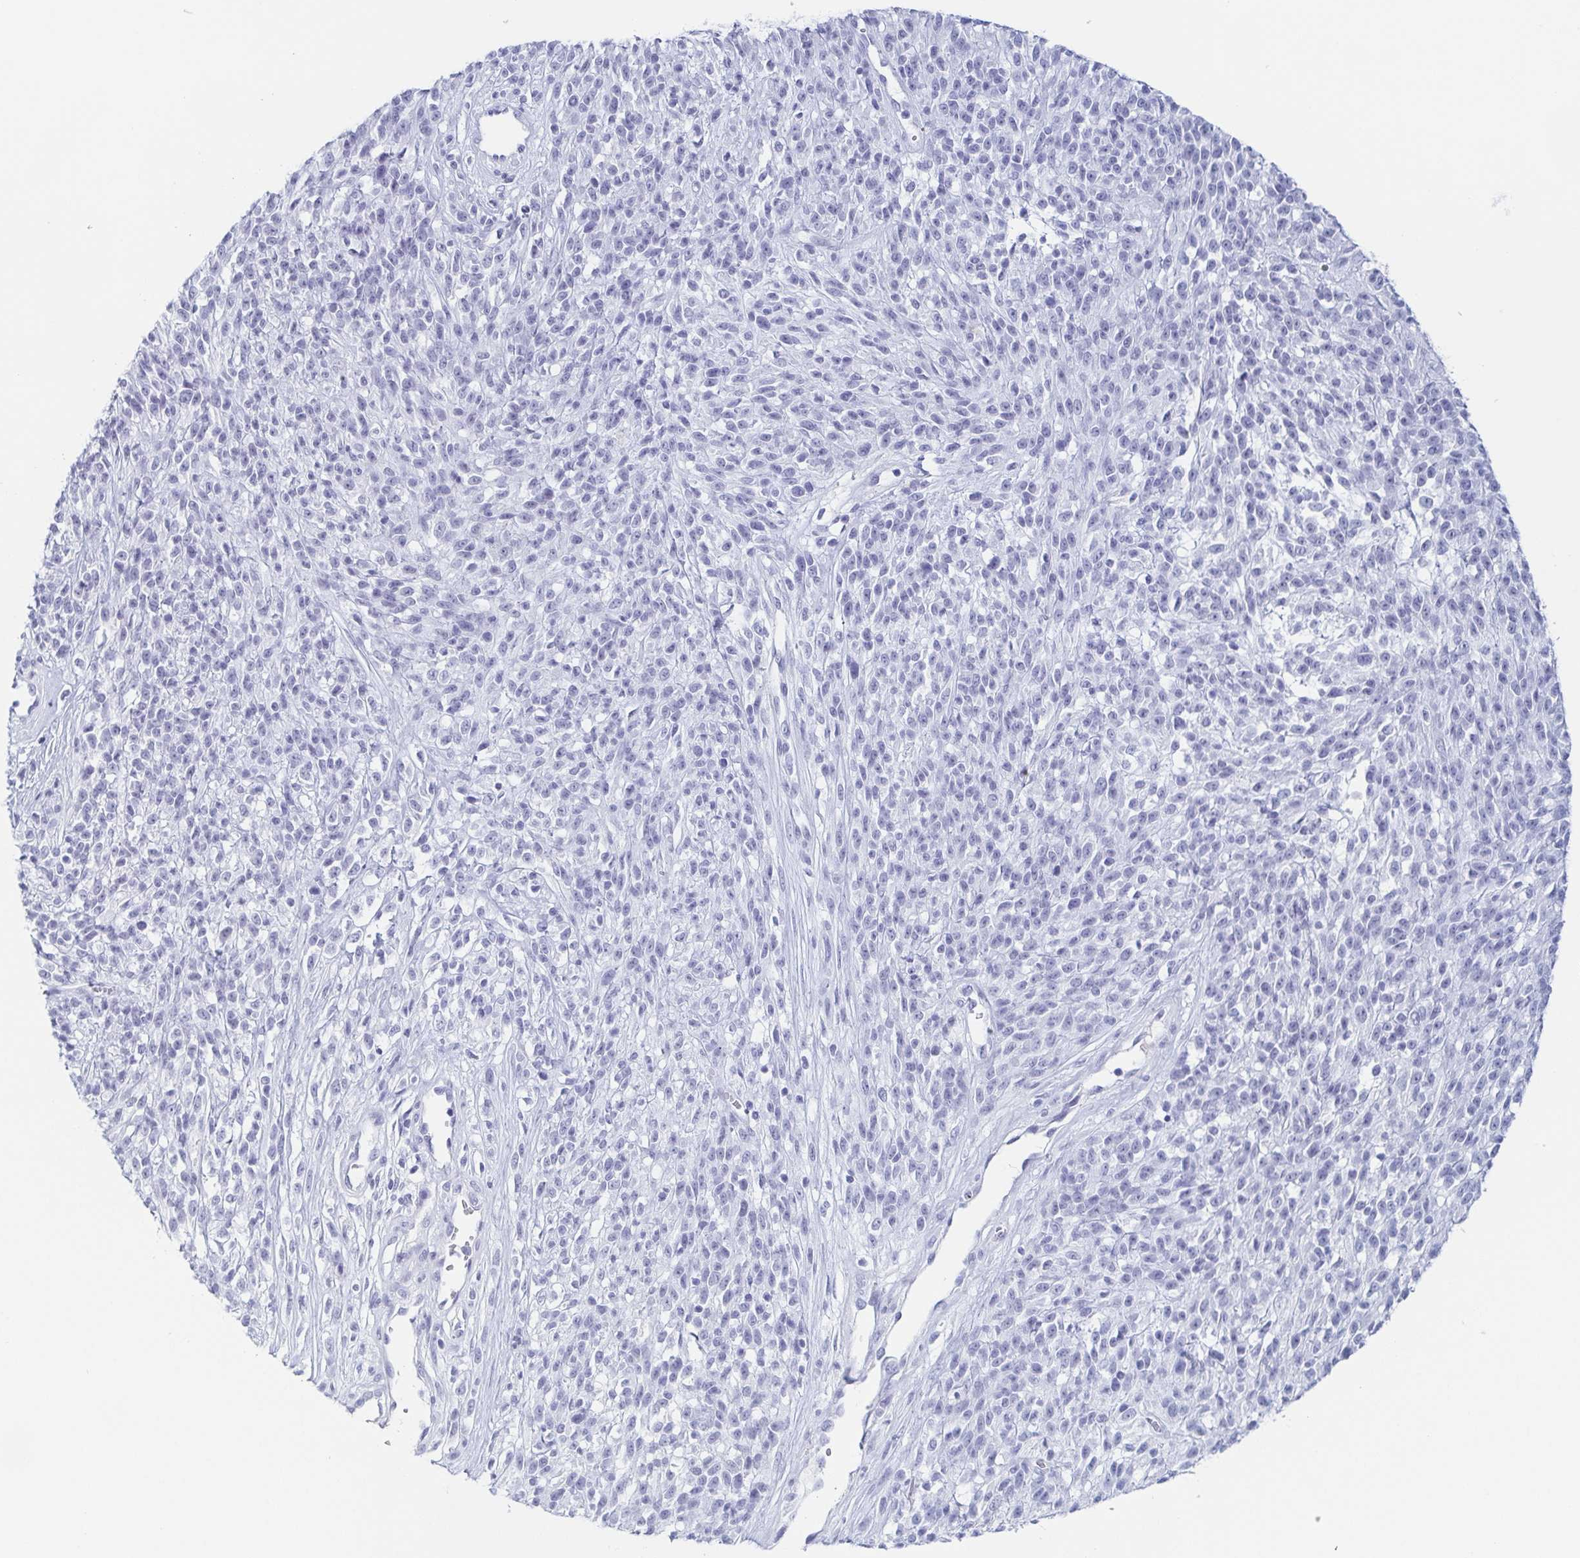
{"staining": {"intensity": "negative", "quantity": "none", "location": "none"}, "tissue": "melanoma", "cell_type": "Tumor cells", "image_type": "cancer", "snomed": [{"axis": "morphology", "description": "Malignant melanoma, NOS"}, {"axis": "topography", "description": "Skin"}, {"axis": "topography", "description": "Skin of trunk"}], "caption": "Tumor cells show no significant protein positivity in melanoma.", "gene": "REG4", "patient": {"sex": "male", "age": 74}}